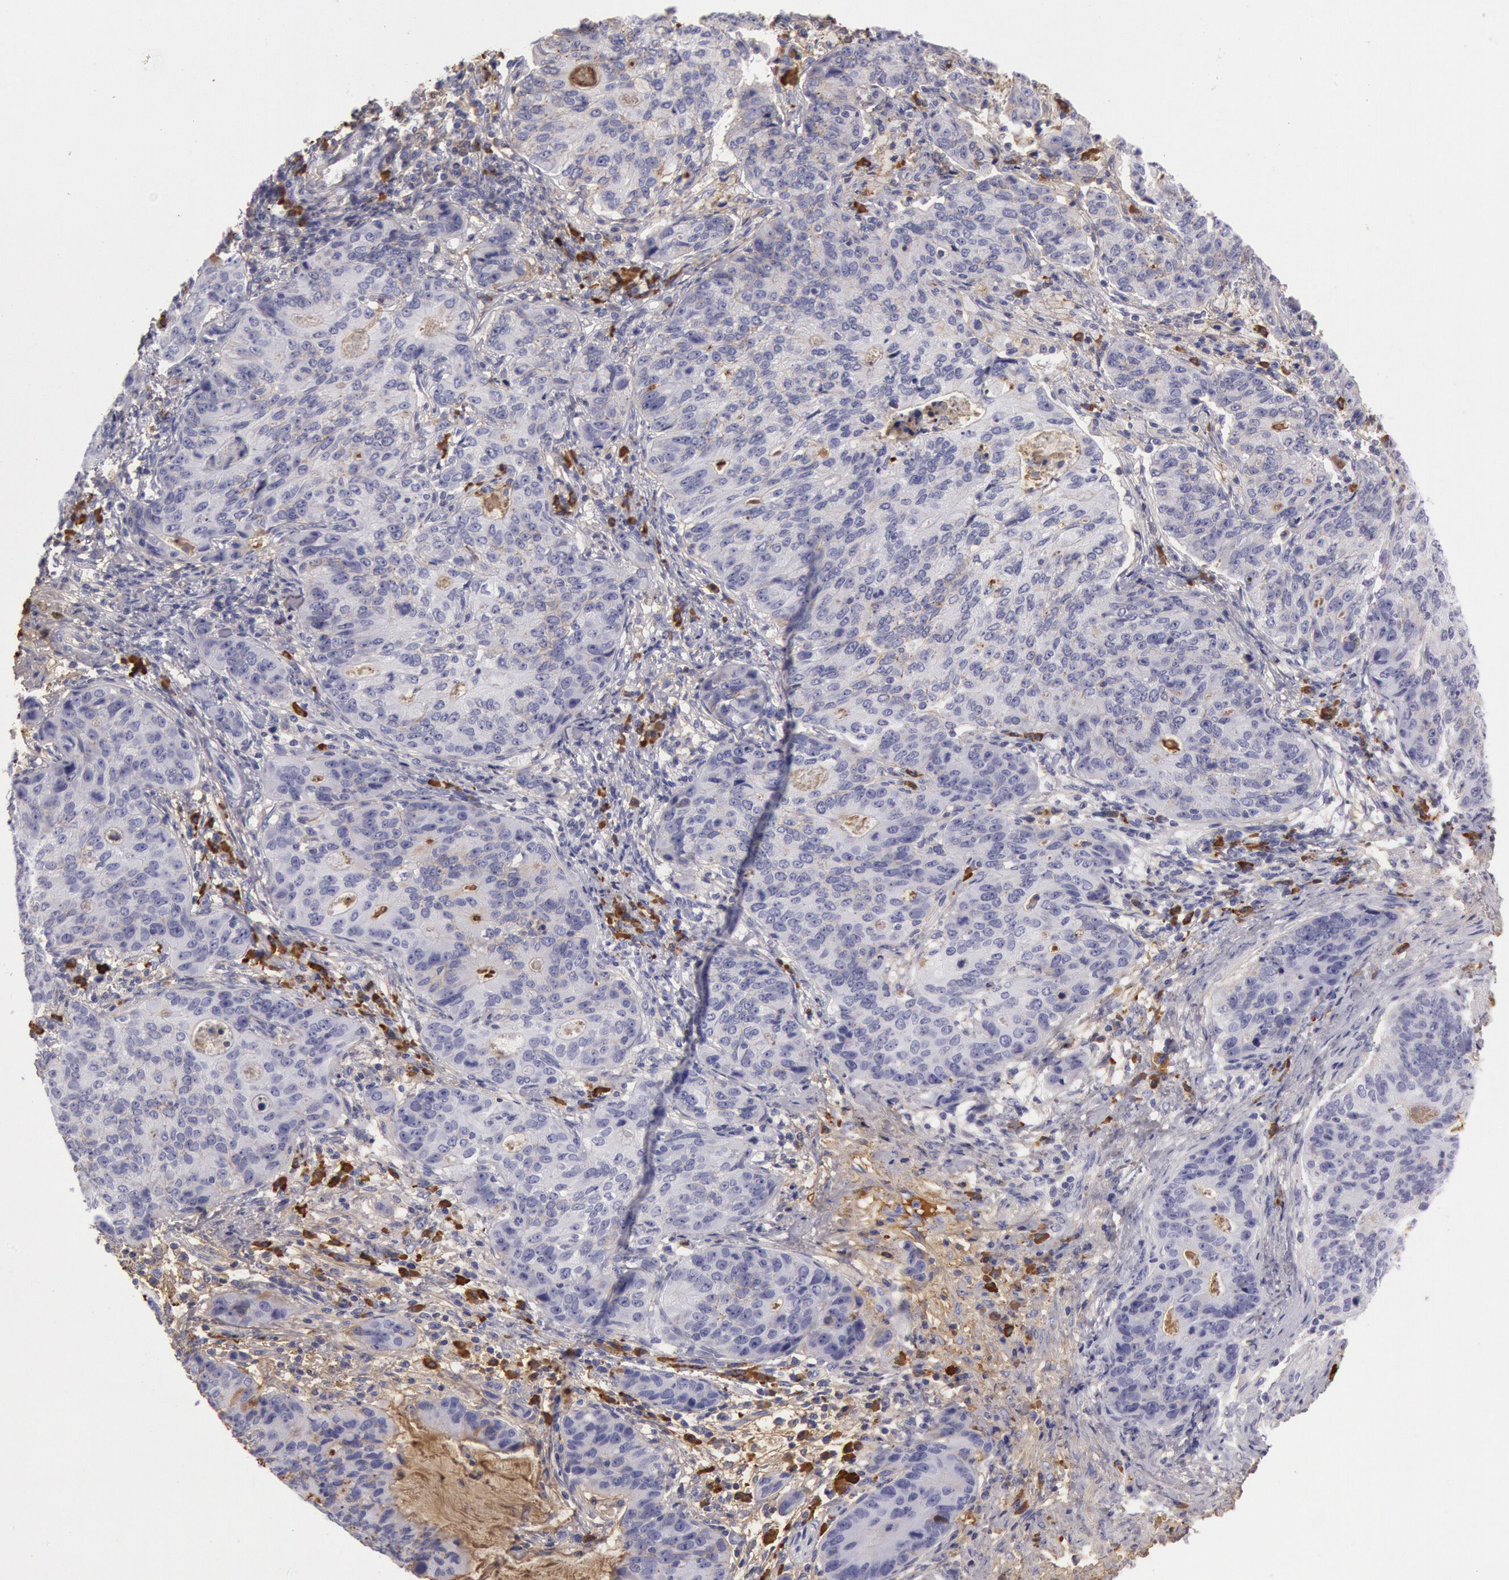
{"staining": {"intensity": "moderate", "quantity": "<25%", "location": "cytoplasmic/membranous"}, "tissue": "stomach cancer", "cell_type": "Tumor cells", "image_type": "cancer", "snomed": [{"axis": "morphology", "description": "Adenocarcinoma, NOS"}, {"axis": "topography", "description": "Esophagus"}, {"axis": "topography", "description": "Stomach"}], "caption": "Immunohistochemistry micrograph of neoplastic tissue: stomach adenocarcinoma stained using immunohistochemistry (IHC) reveals low levels of moderate protein expression localized specifically in the cytoplasmic/membranous of tumor cells, appearing as a cytoplasmic/membranous brown color.", "gene": "IGHG1", "patient": {"sex": "male", "age": 74}}